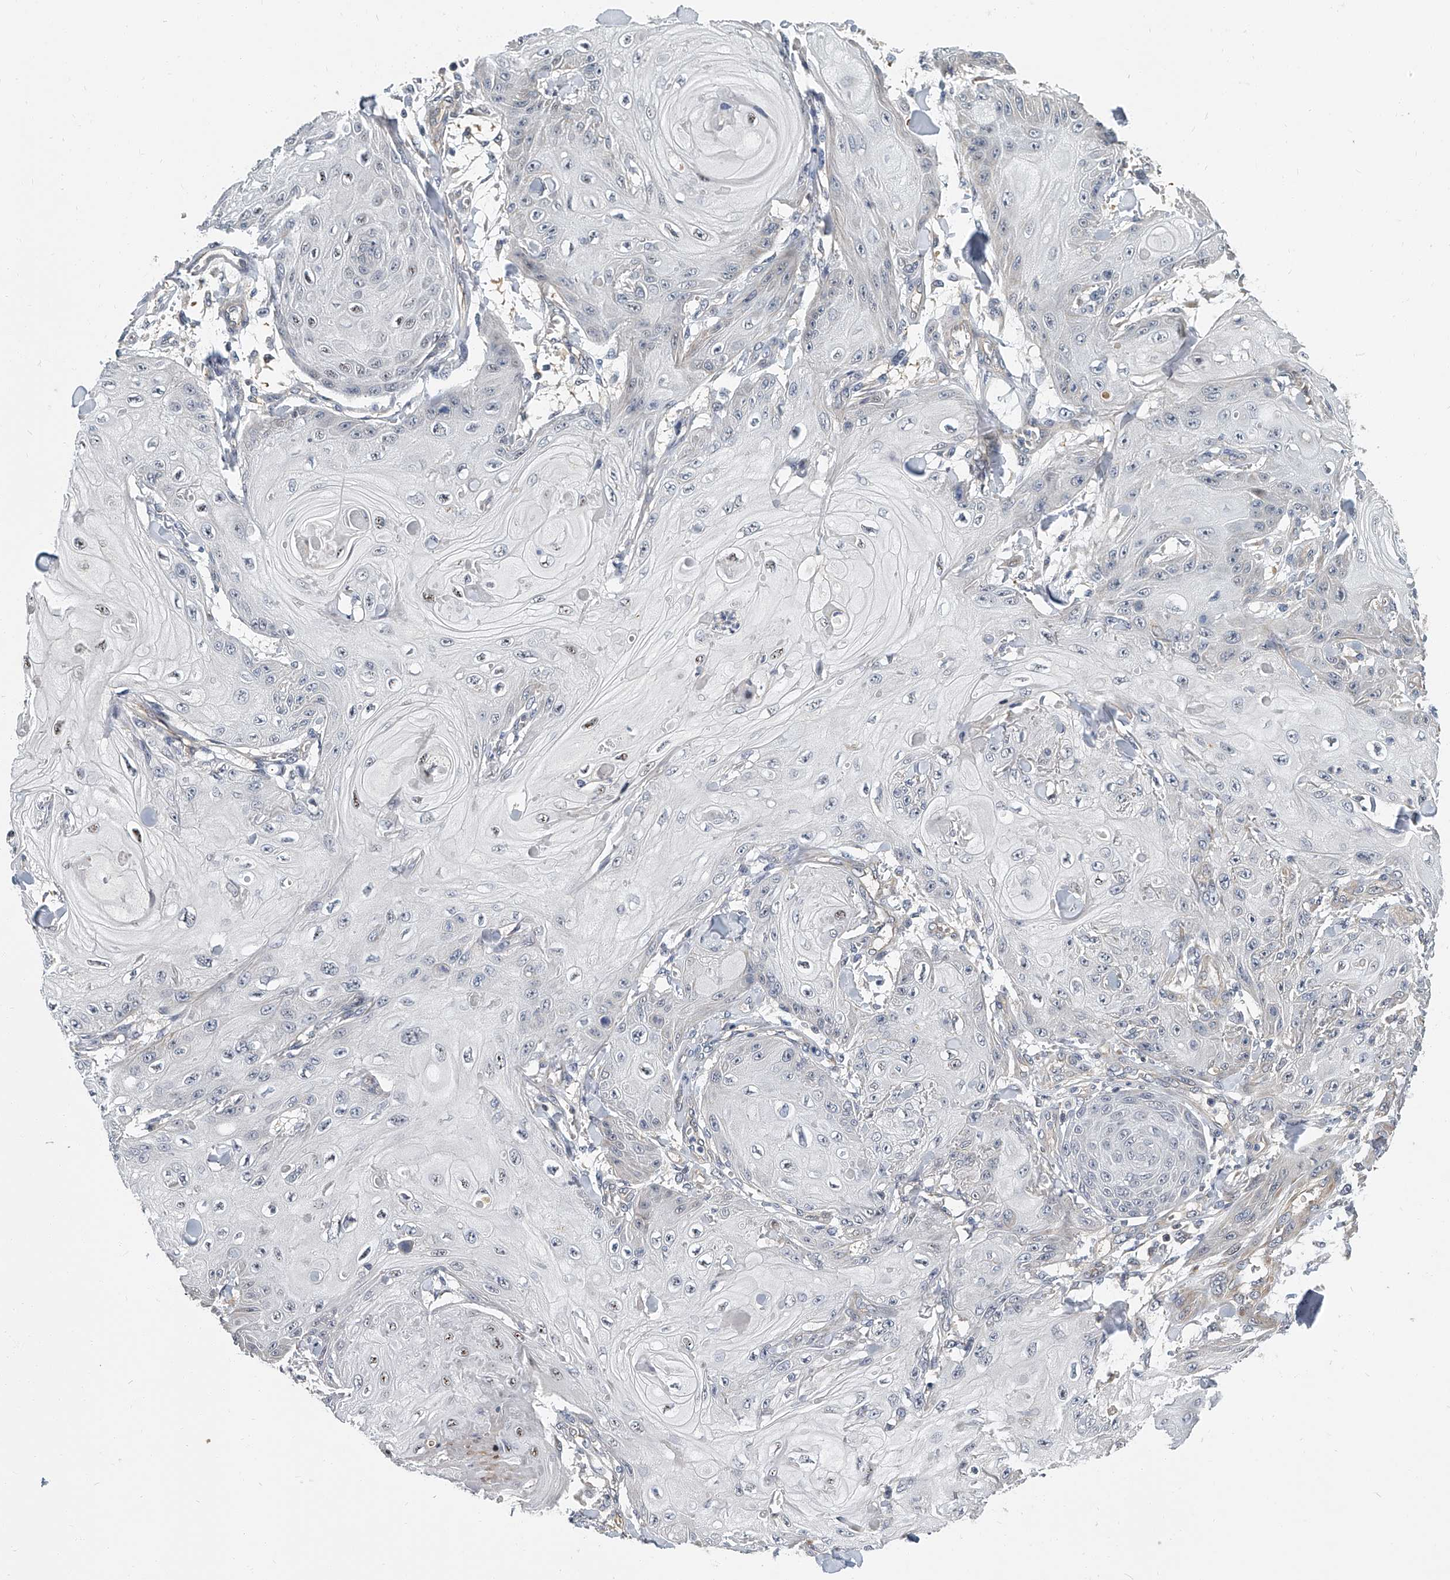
{"staining": {"intensity": "weak", "quantity": "<25%", "location": "nuclear"}, "tissue": "skin cancer", "cell_type": "Tumor cells", "image_type": "cancer", "snomed": [{"axis": "morphology", "description": "Squamous cell carcinoma, NOS"}, {"axis": "topography", "description": "Skin"}], "caption": "A photomicrograph of human skin cancer (squamous cell carcinoma) is negative for staining in tumor cells.", "gene": "CD200", "patient": {"sex": "male", "age": 74}}